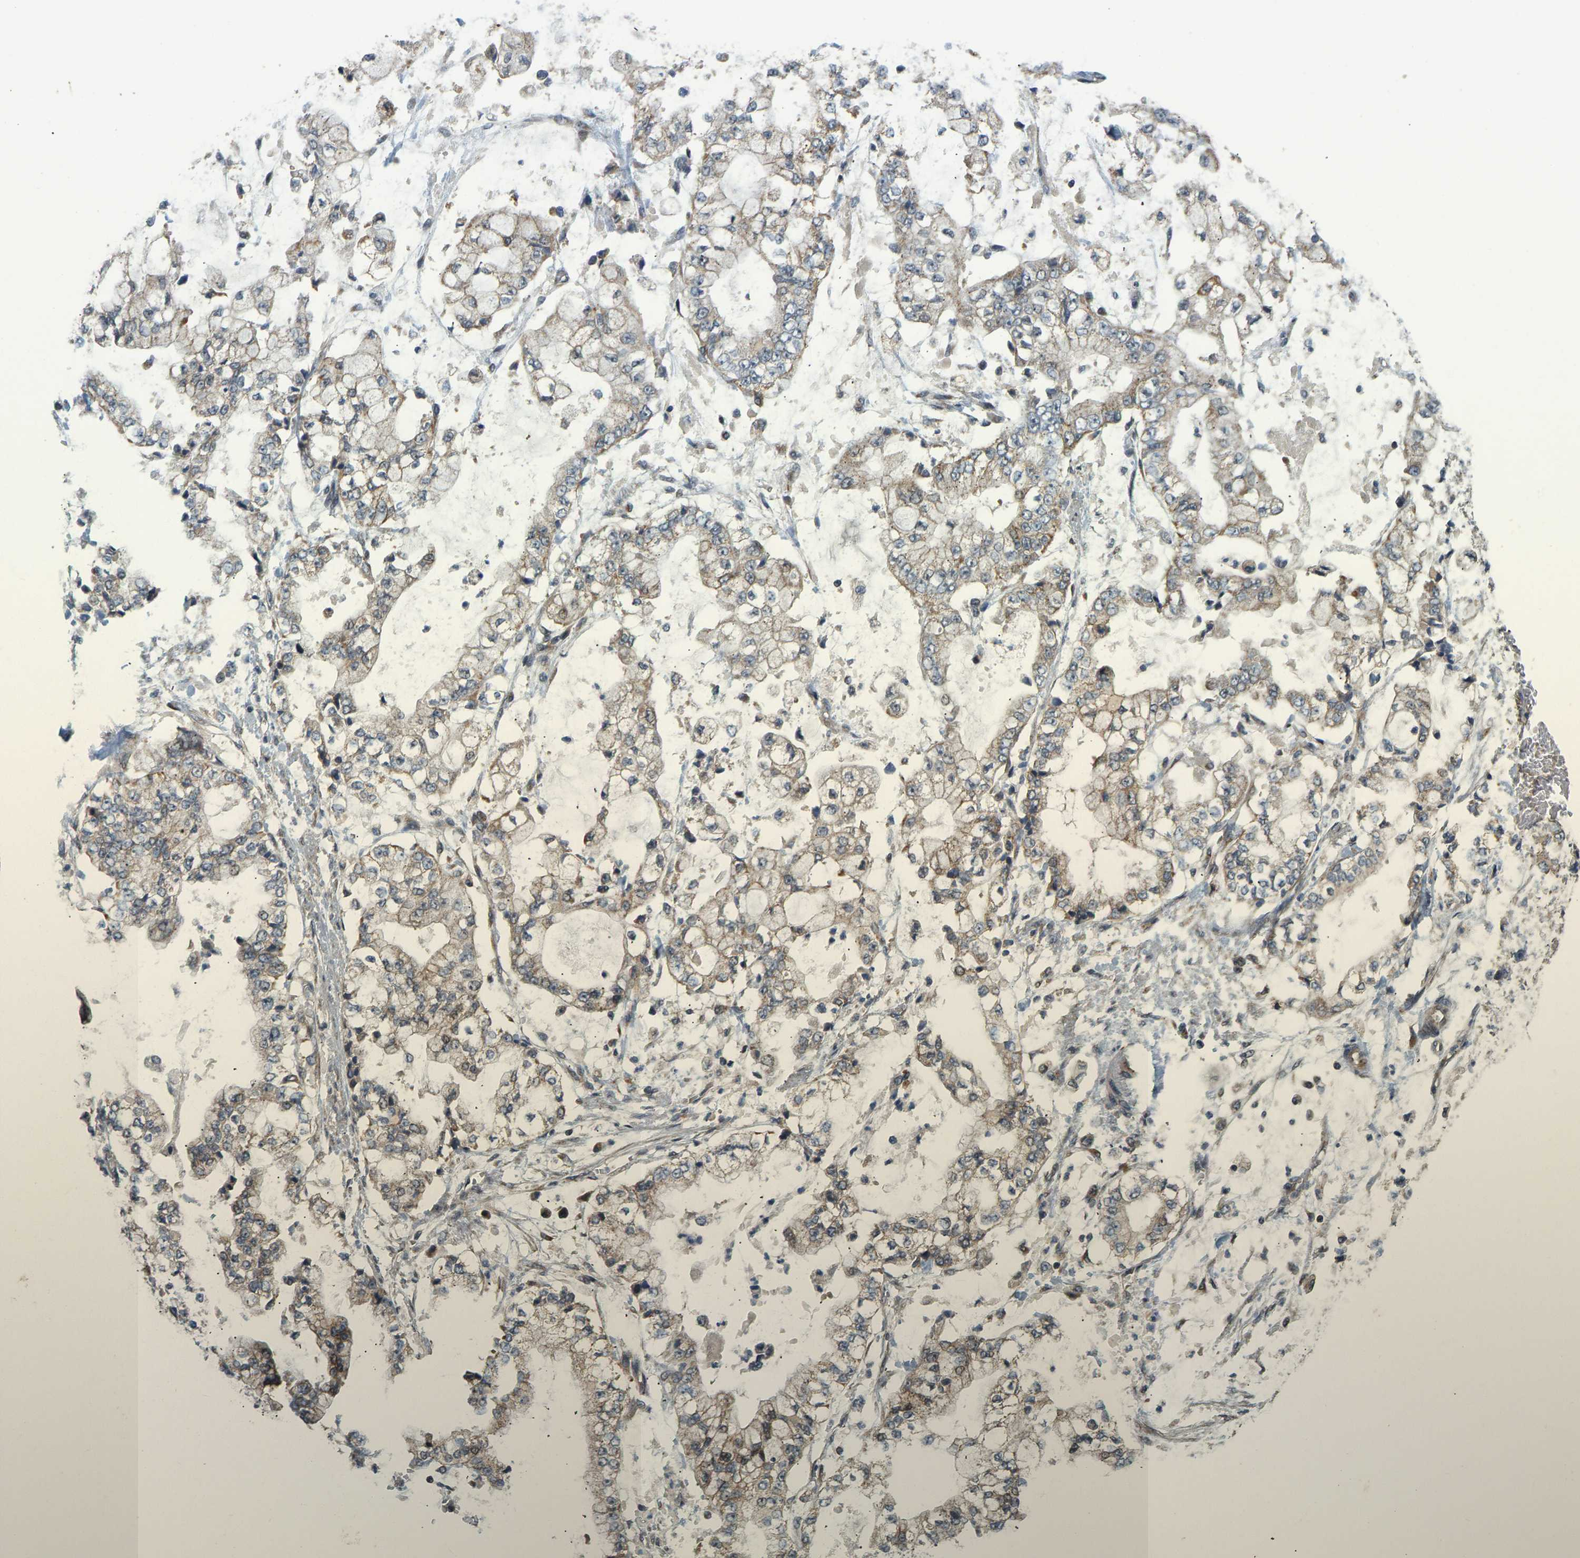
{"staining": {"intensity": "weak", "quantity": ">75%", "location": "cytoplasmic/membranous"}, "tissue": "stomach cancer", "cell_type": "Tumor cells", "image_type": "cancer", "snomed": [{"axis": "morphology", "description": "Adenocarcinoma, NOS"}, {"axis": "topography", "description": "Stomach"}], "caption": "High-magnification brightfield microscopy of stomach adenocarcinoma stained with DAB (brown) and counterstained with hematoxylin (blue). tumor cells exhibit weak cytoplasmic/membranous staining is seen in about>75% of cells.", "gene": "ACADS", "patient": {"sex": "male", "age": 76}}